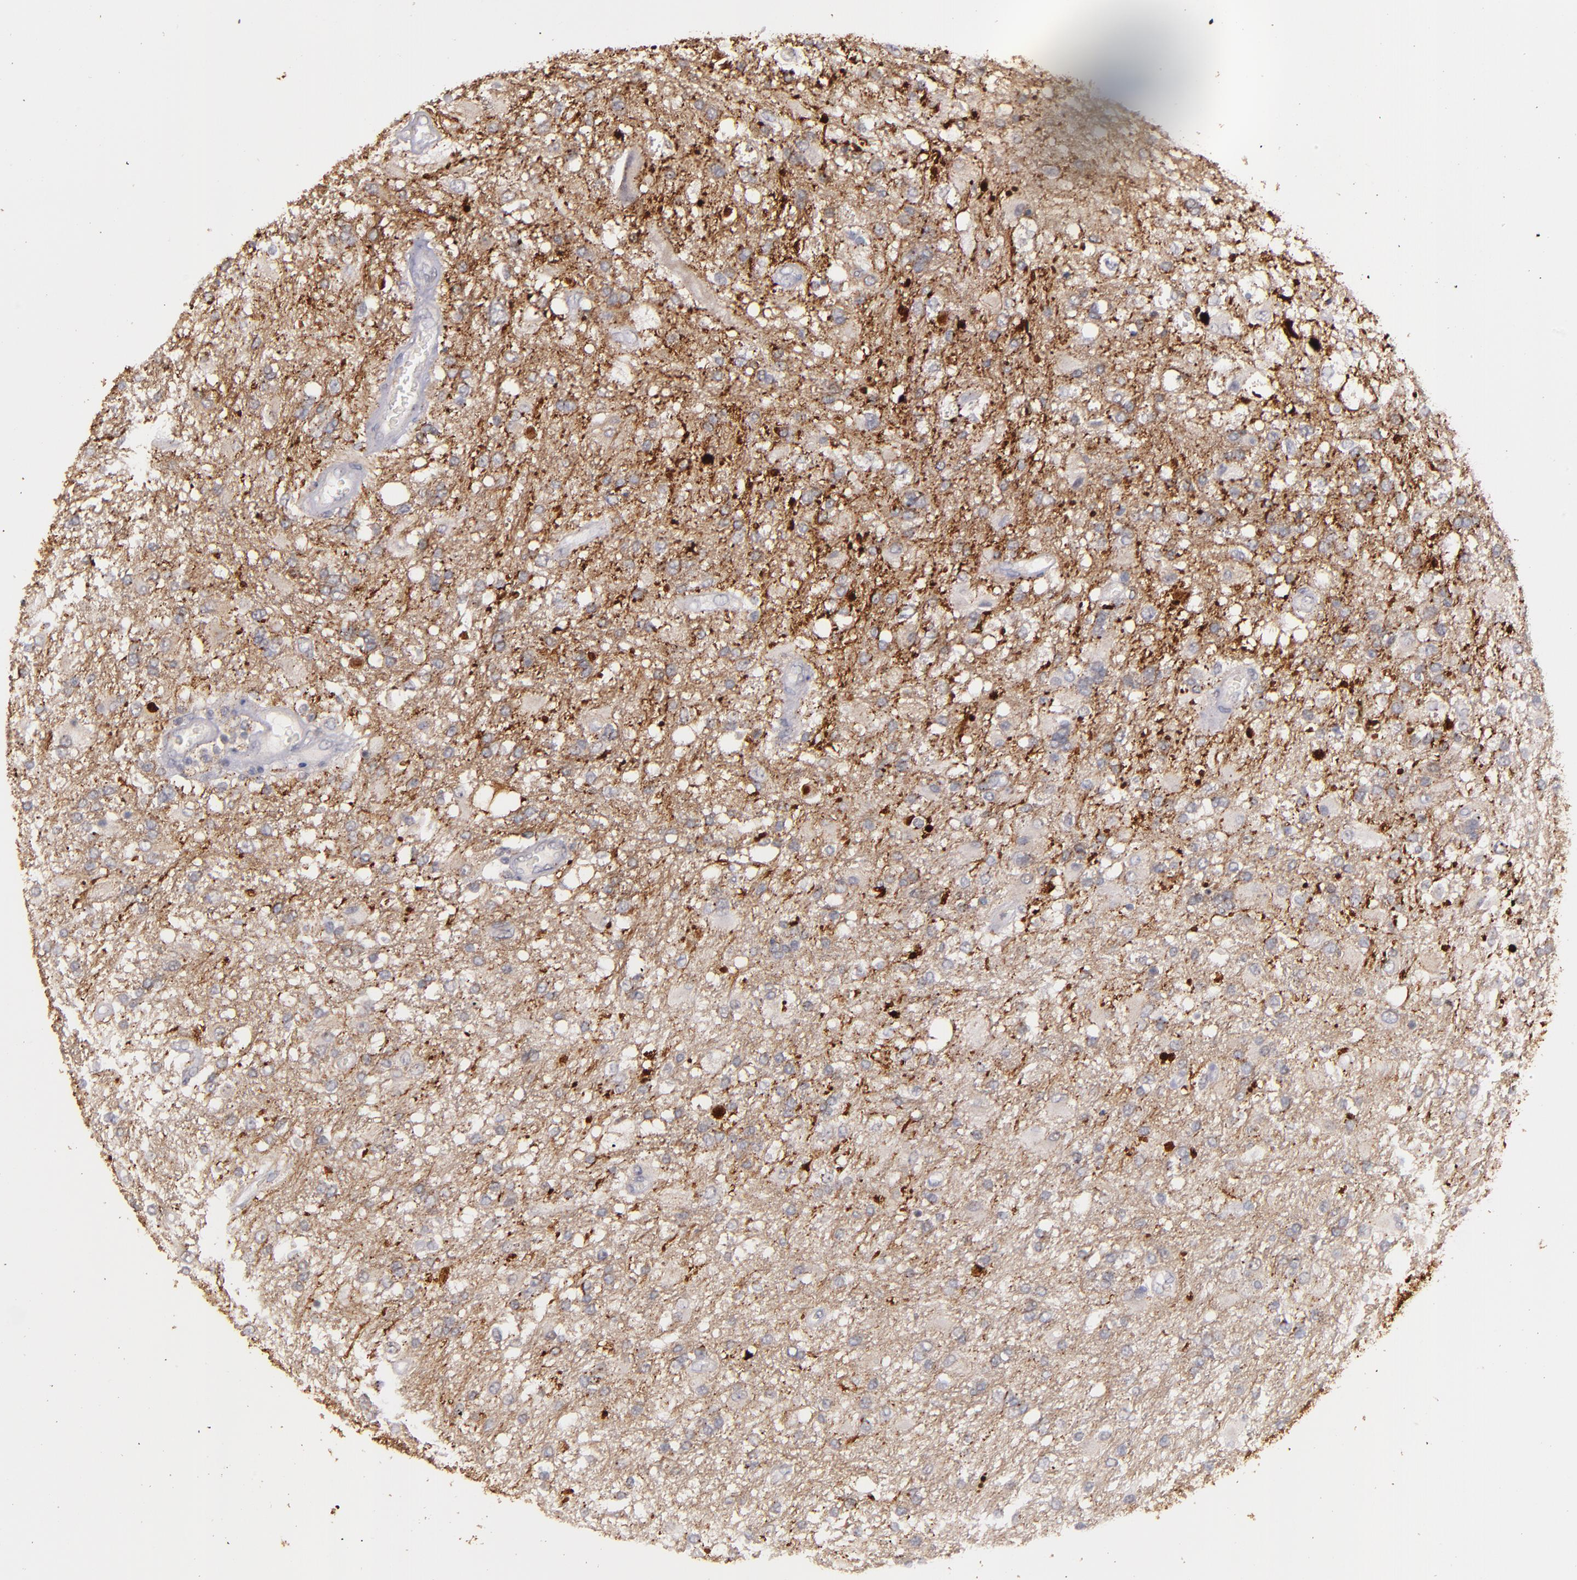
{"staining": {"intensity": "strong", "quantity": ">75%", "location": "cytoplasmic/membranous"}, "tissue": "glioma", "cell_type": "Tumor cells", "image_type": "cancer", "snomed": [{"axis": "morphology", "description": "Glioma, malignant, High grade"}, {"axis": "topography", "description": "Cerebral cortex"}], "caption": "There is high levels of strong cytoplasmic/membranous positivity in tumor cells of glioma, as demonstrated by immunohistochemical staining (brown color).", "gene": "SYP", "patient": {"sex": "male", "age": 79}}